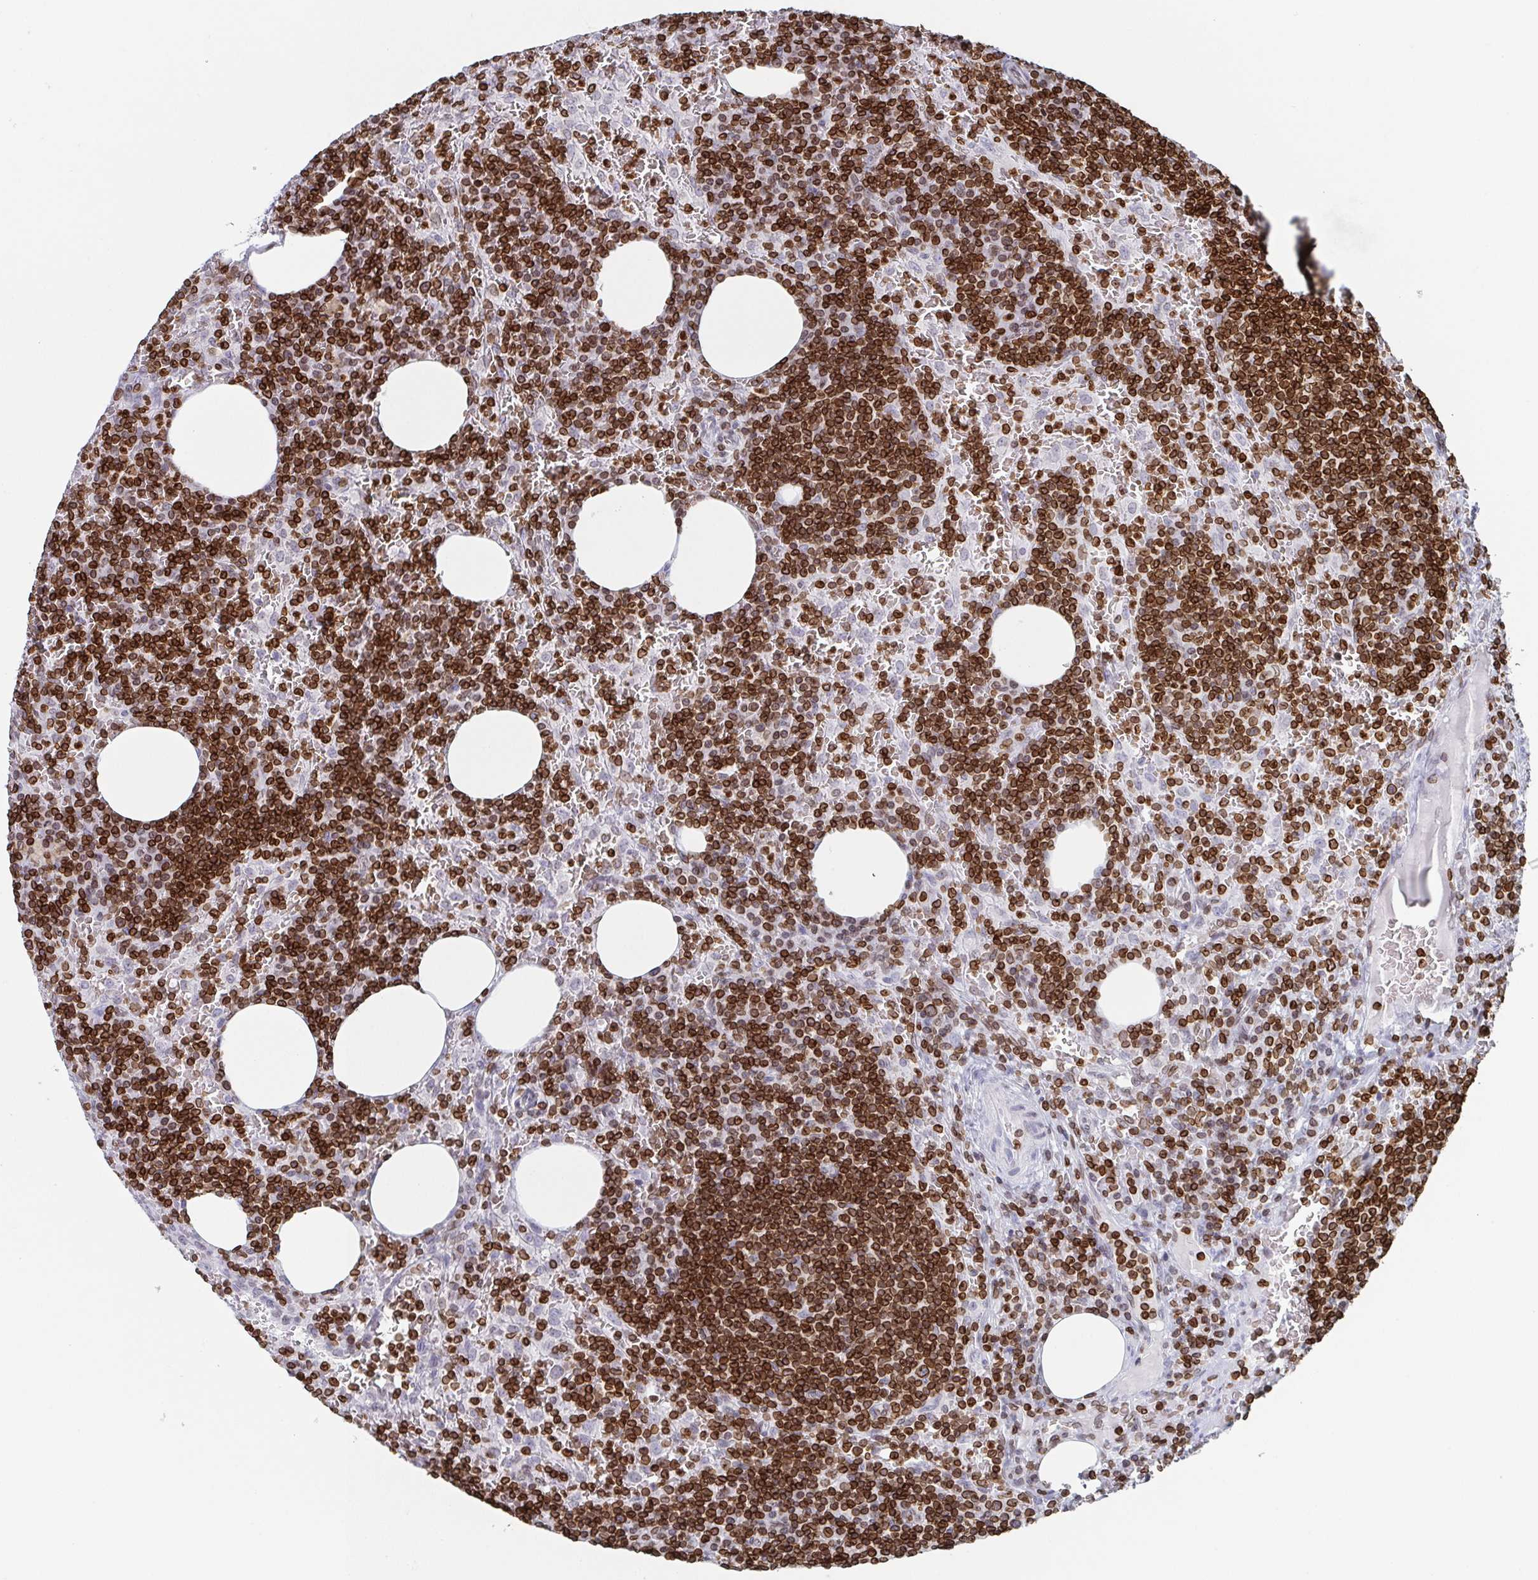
{"staining": {"intensity": "moderate", "quantity": ">75%", "location": "cytoplasmic/membranous,nuclear"}, "tissue": "lymph node", "cell_type": "Germinal center cells", "image_type": "normal", "snomed": [{"axis": "morphology", "description": "Normal tissue, NOS"}, {"axis": "topography", "description": "Lymph node"}], "caption": "Immunohistochemical staining of benign human lymph node reveals moderate cytoplasmic/membranous,nuclear protein expression in about >75% of germinal center cells. (DAB (3,3'-diaminobenzidine) = brown stain, brightfield microscopy at high magnification).", "gene": "BTBD7", "patient": {"sex": "male", "age": 67}}